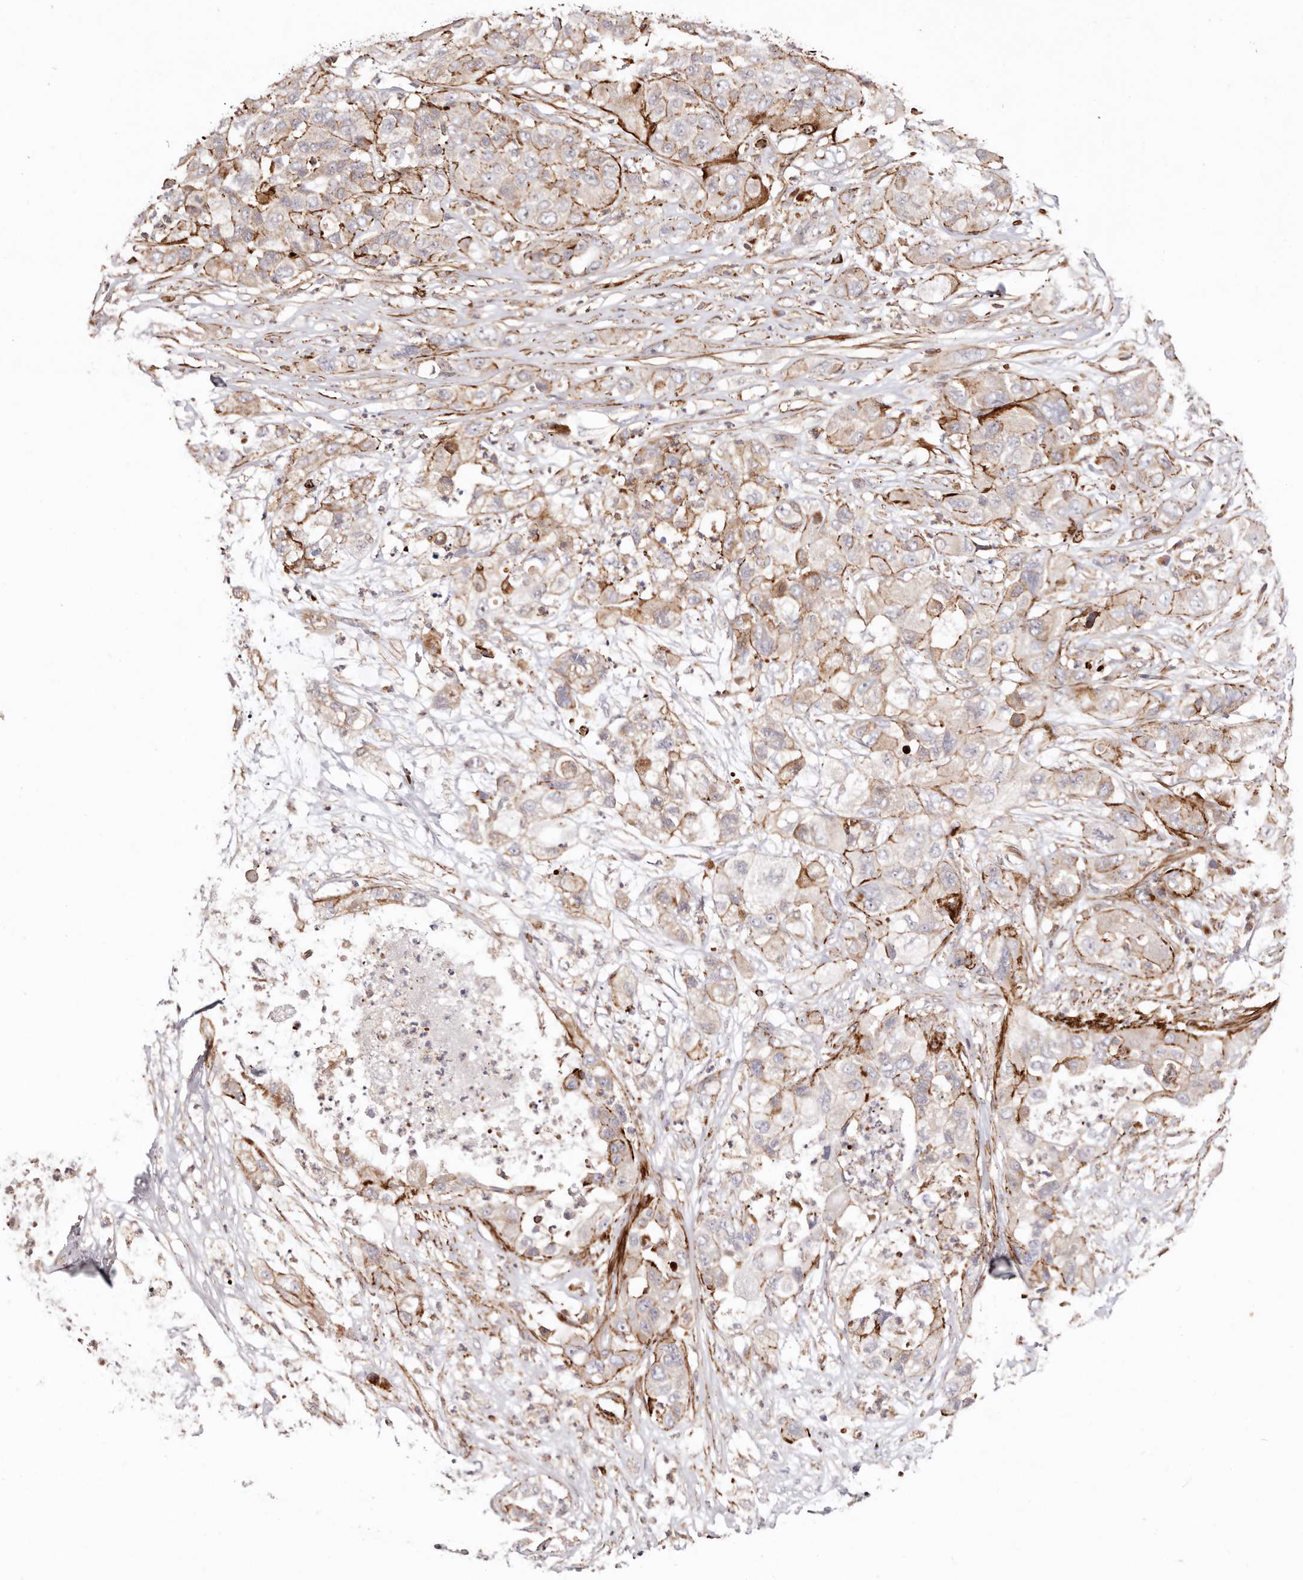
{"staining": {"intensity": "moderate", "quantity": "25%-75%", "location": "cytoplasmic/membranous"}, "tissue": "pancreatic cancer", "cell_type": "Tumor cells", "image_type": "cancer", "snomed": [{"axis": "morphology", "description": "Adenocarcinoma, NOS"}, {"axis": "topography", "description": "Pancreas"}], "caption": "This photomicrograph shows pancreatic cancer stained with immunohistochemistry to label a protein in brown. The cytoplasmic/membranous of tumor cells show moderate positivity for the protein. Nuclei are counter-stained blue.", "gene": "PTPN22", "patient": {"sex": "female", "age": 78}}